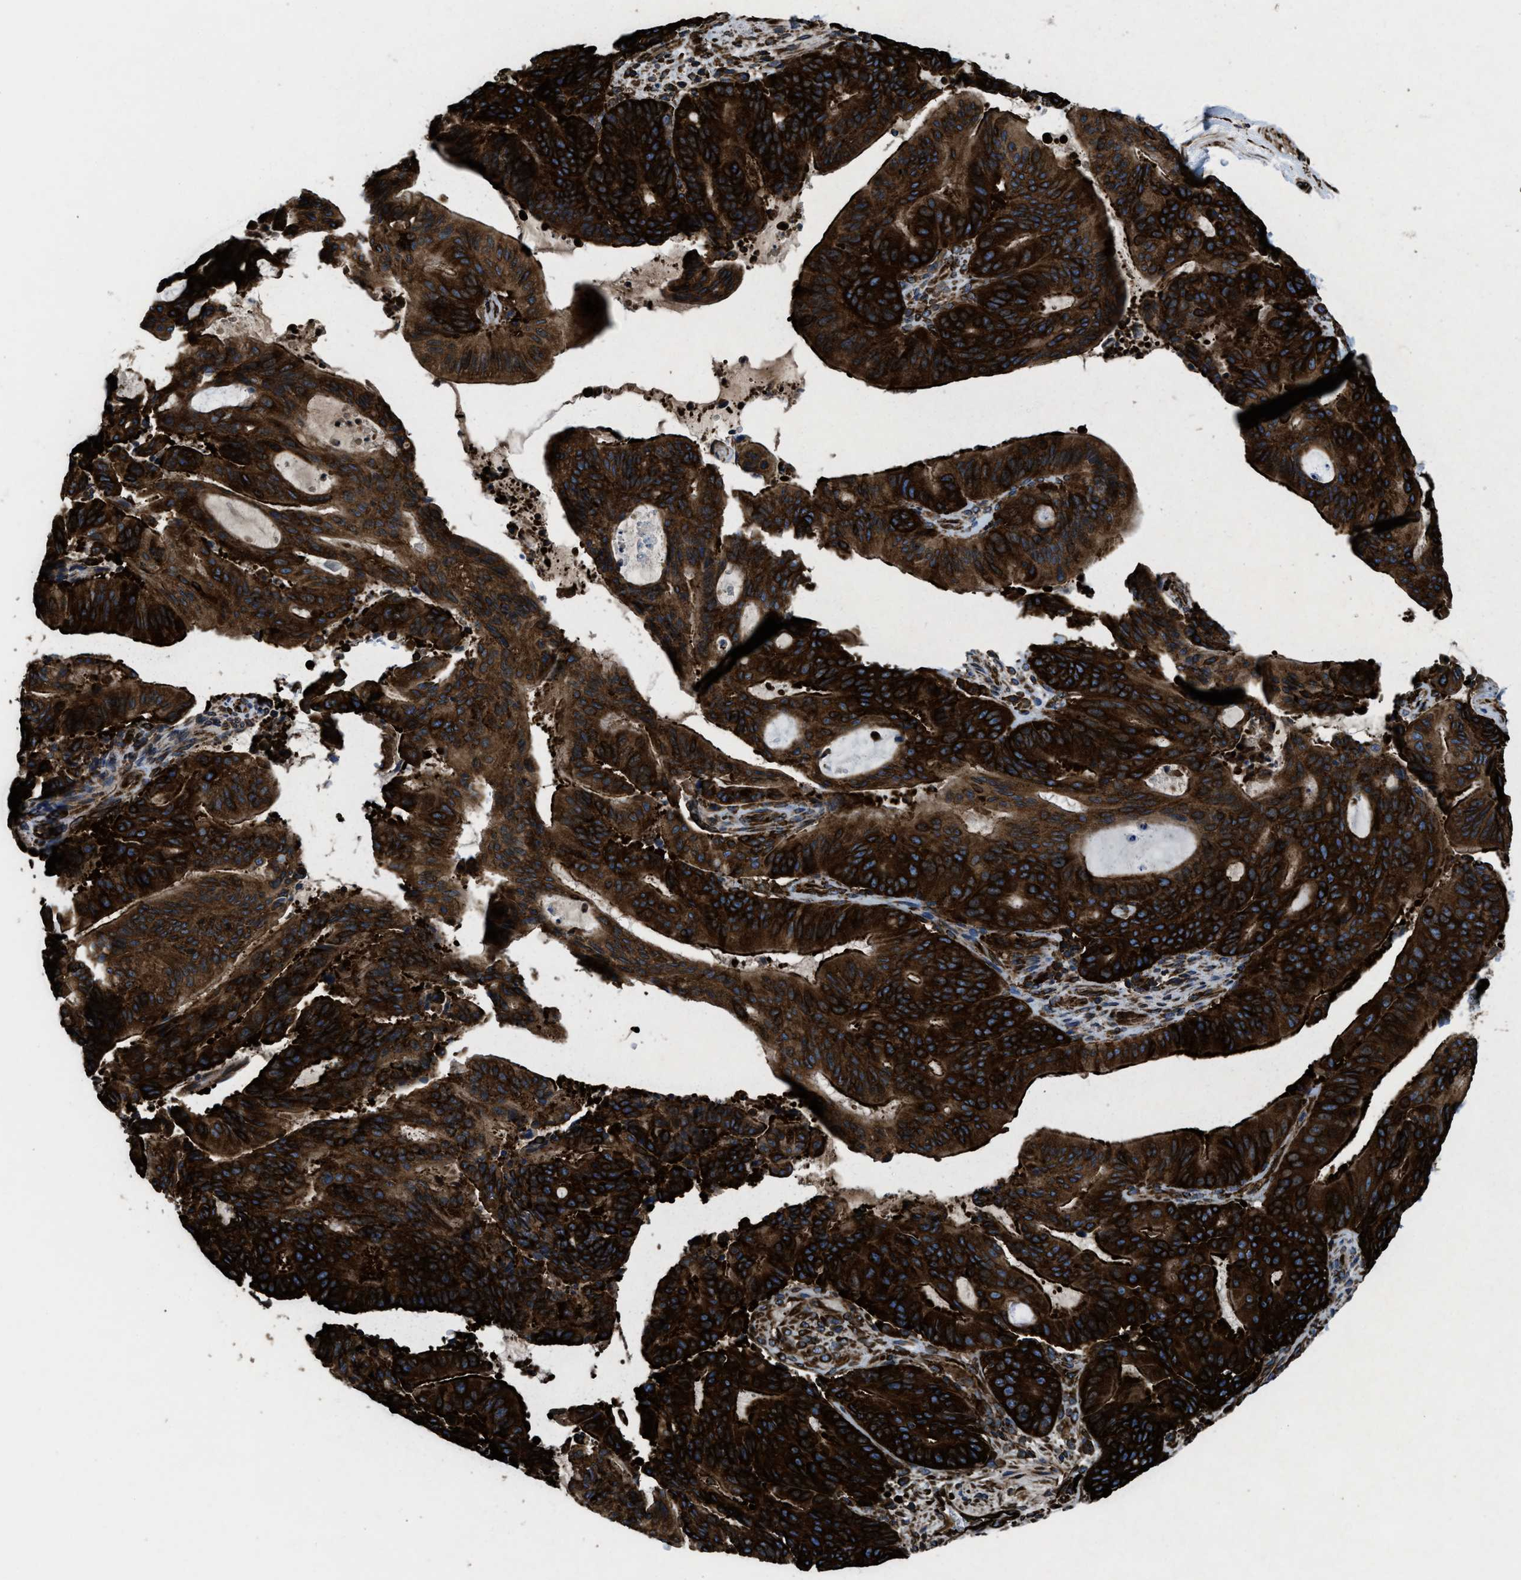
{"staining": {"intensity": "strong", "quantity": ">75%", "location": "cytoplasmic/membranous"}, "tissue": "liver cancer", "cell_type": "Tumor cells", "image_type": "cancer", "snomed": [{"axis": "morphology", "description": "Normal tissue, NOS"}, {"axis": "morphology", "description": "Cholangiocarcinoma"}, {"axis": "topography", "description": "Liver"}, {"axis": "topography", "description": "Peripheral nerve tissue"}], "caption": "Strong cytoplasmic/membranous positivity for a protein is identified in about >75% of tumor cells of liver cancer using IHC.", "gene": "CAPRIN1", "patient": {"sex": "female", "age": 73}}